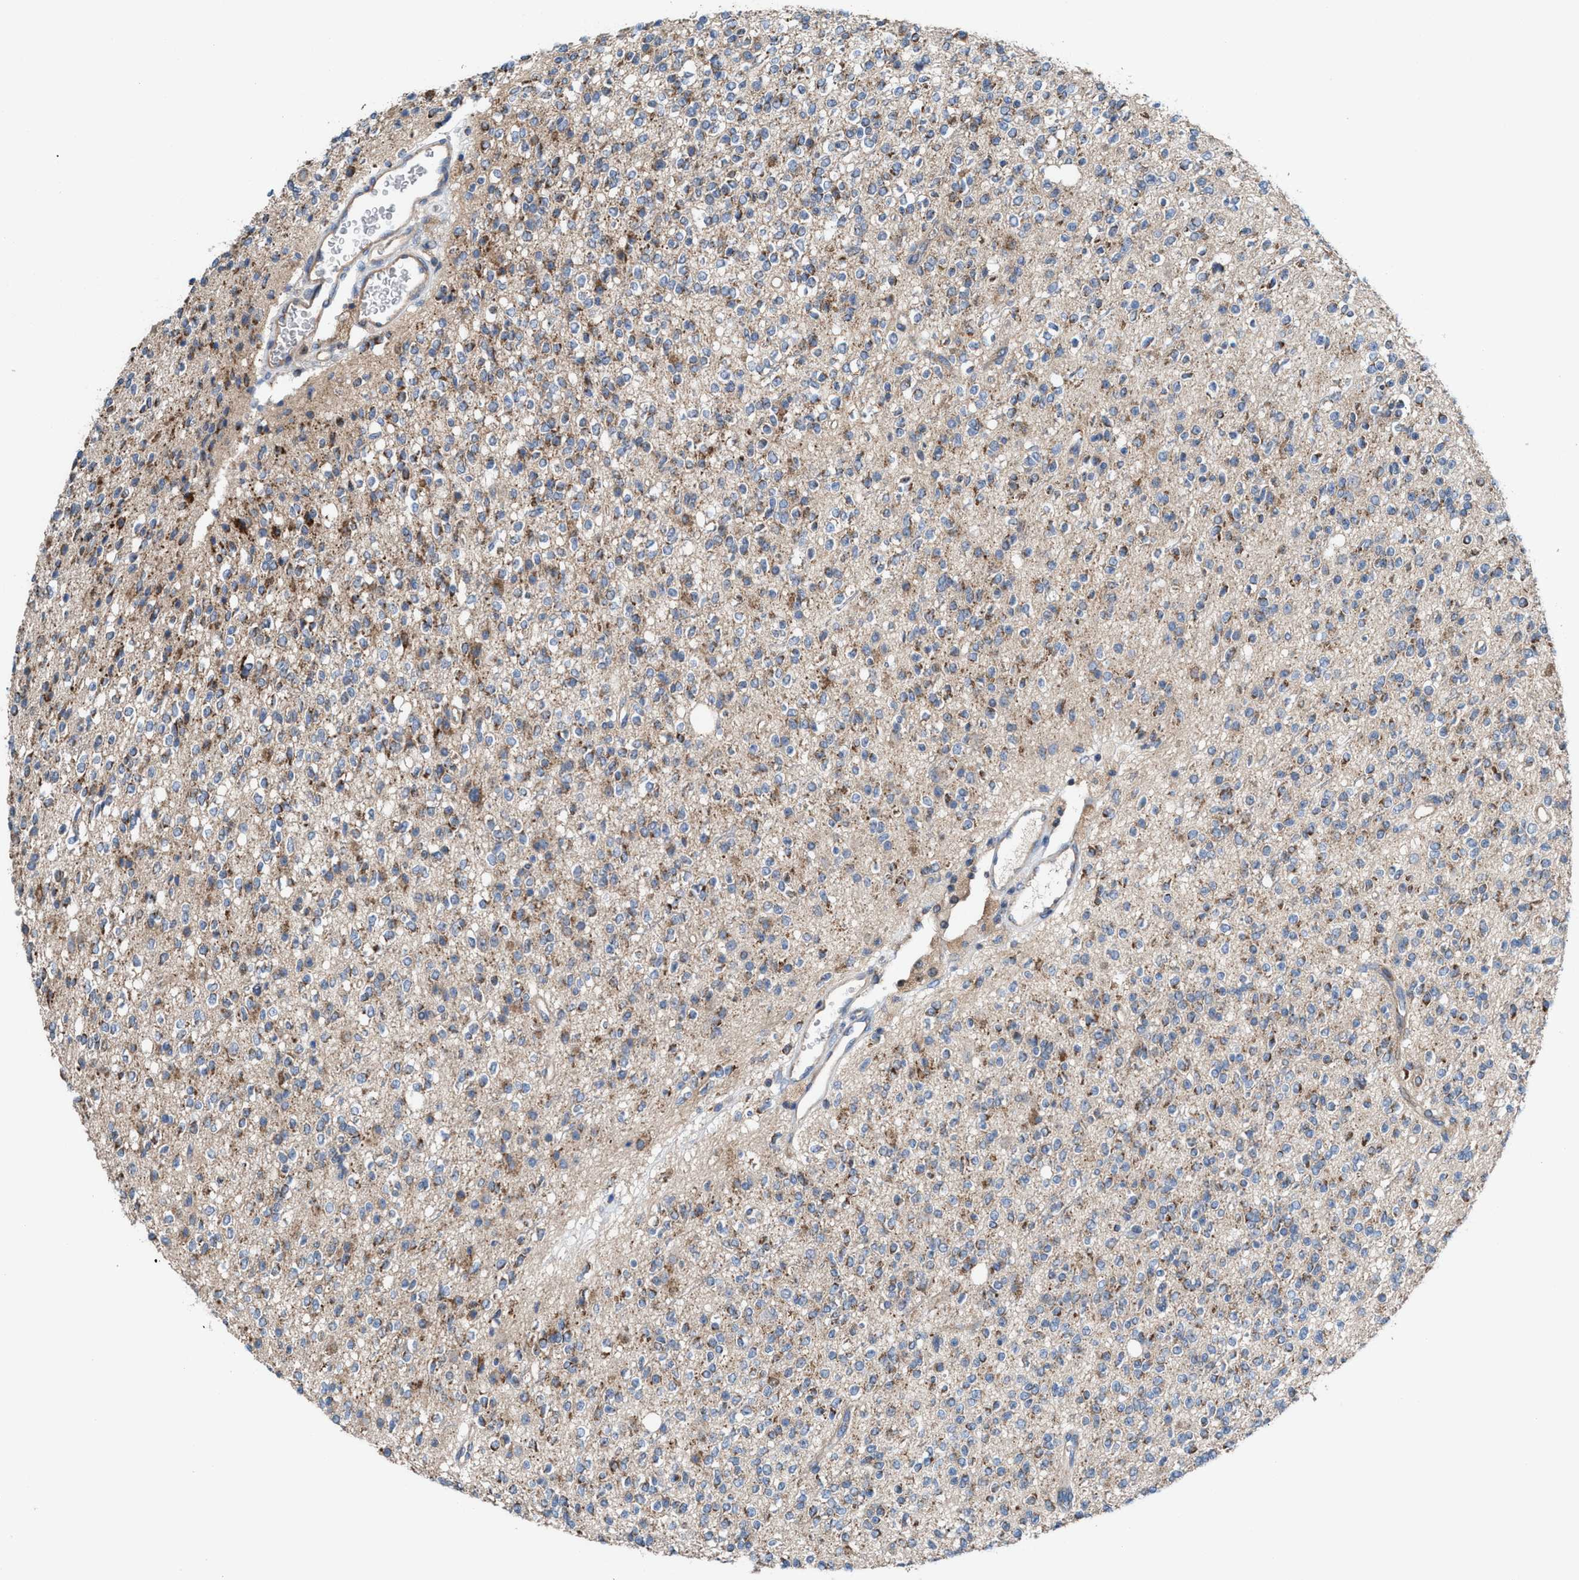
{"staining": {"intensity": "weak", "quantity": "25%-75%", "location": "cytoplasmic/membranous"}, "tissue": "glioma", "cell_type": "Tumor cells", "image_type": "cancer", "snomed": [{"axis": "morphology", "description": "Glioma, malignant, High grade"}, {"axis": "topography", "description": "Brain"}], "caption": "The photomicrograph exhibits immunohistochemical staining of malignant glioma (high-grade). There is weak cytoplasmic/membranous staining is appreciated in approximately 25%-75% of tumor cells.", "gene": "MRM1", "patient": {"sex": "male", "age": 34}}